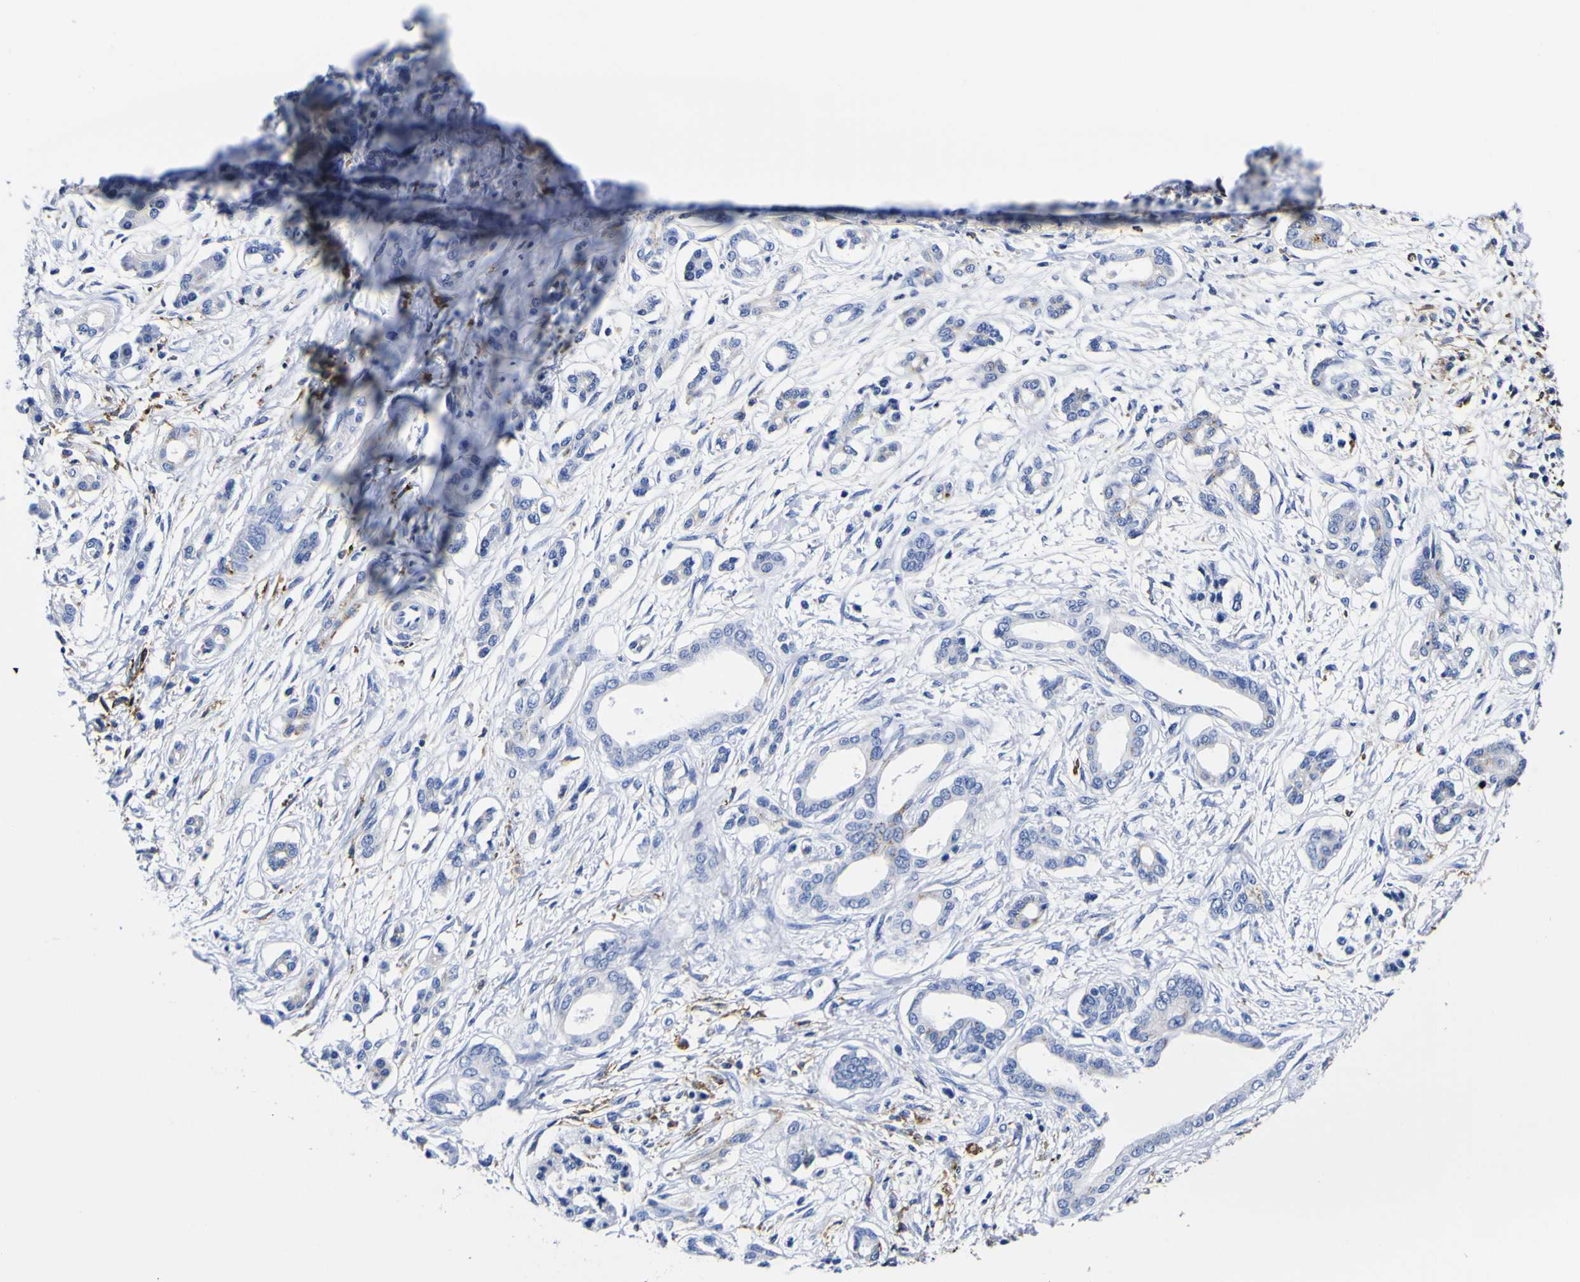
{"staining": {"intensity": "negative", "quantity": "none", "location": "none"}, "tissue": "pancreatic cancer", "cell_type": "Tumor cells", "image_type": "cancer", "snomed": [{"axis": "morphology", "description": "Adenocarcinoma, NOS"}, {"axis": "topography", "description": "Pancreas"}], "caption": "Pancreatic cancer (adenocarcinoma) was stained to show a protein in brown. There is no significant expression in tumor cells.", "gene": "HLA-DQA1", "patient": {"sex": "male", "age": 56}}